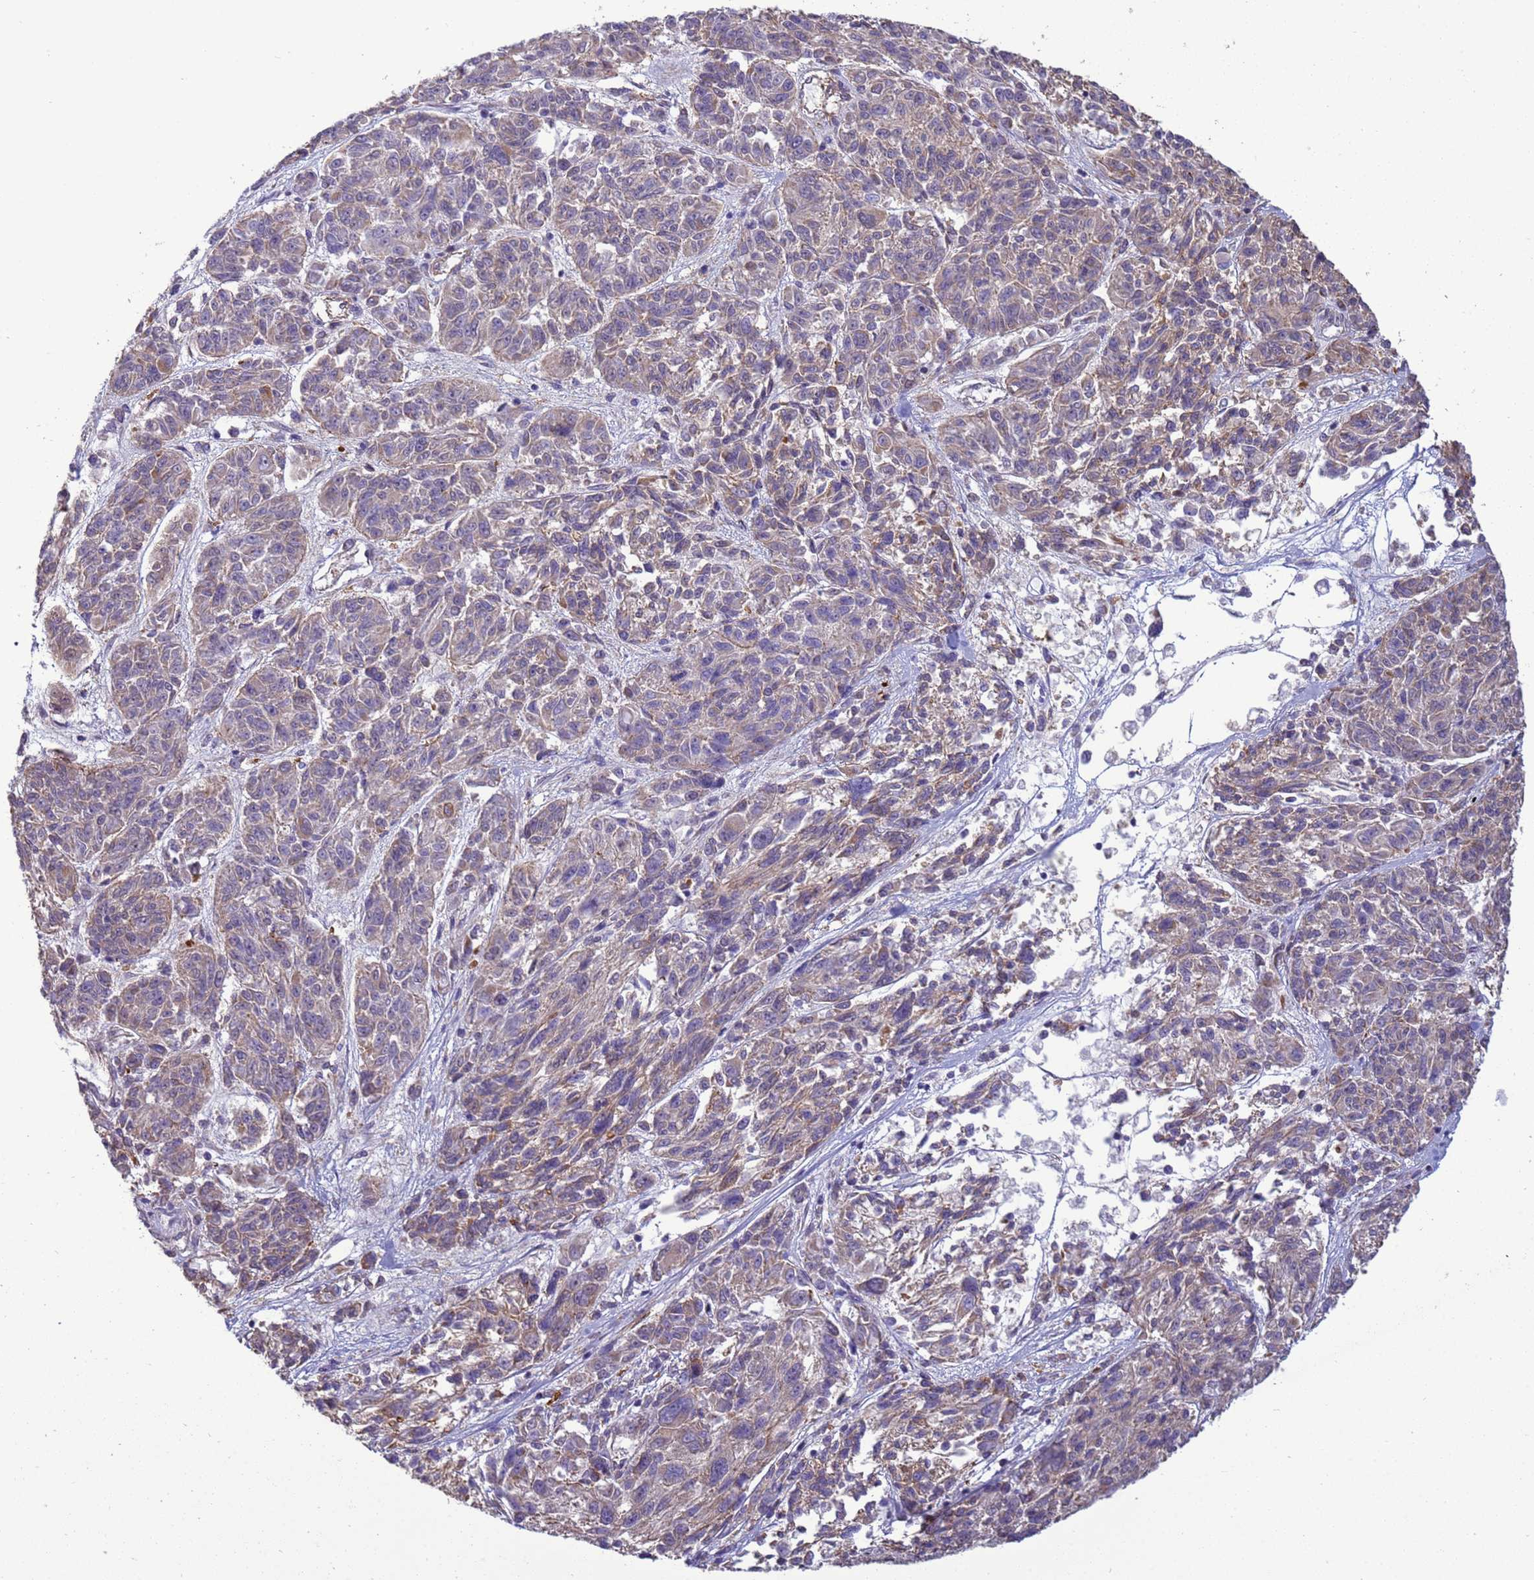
{"staining": {"intensity": "weak", "quantity": "<25%", "location": "cytoplasmic/membranous"}, "tissue": "melanoma", "cell_type": "Tumor cells", "image_type": "cancer", "snomed": [{"axis": "morphology", "description": "Malignant melanoma, NOS"}, {"axis": "topography", "description": "Skin"}], "caption": "High power microscopy histopathology image of an IHC image of malignant melanoma, revealing no significant expression in tumor cells.", "gene": "ITGB4", "patient": {"sex": "male", "age": 53}}